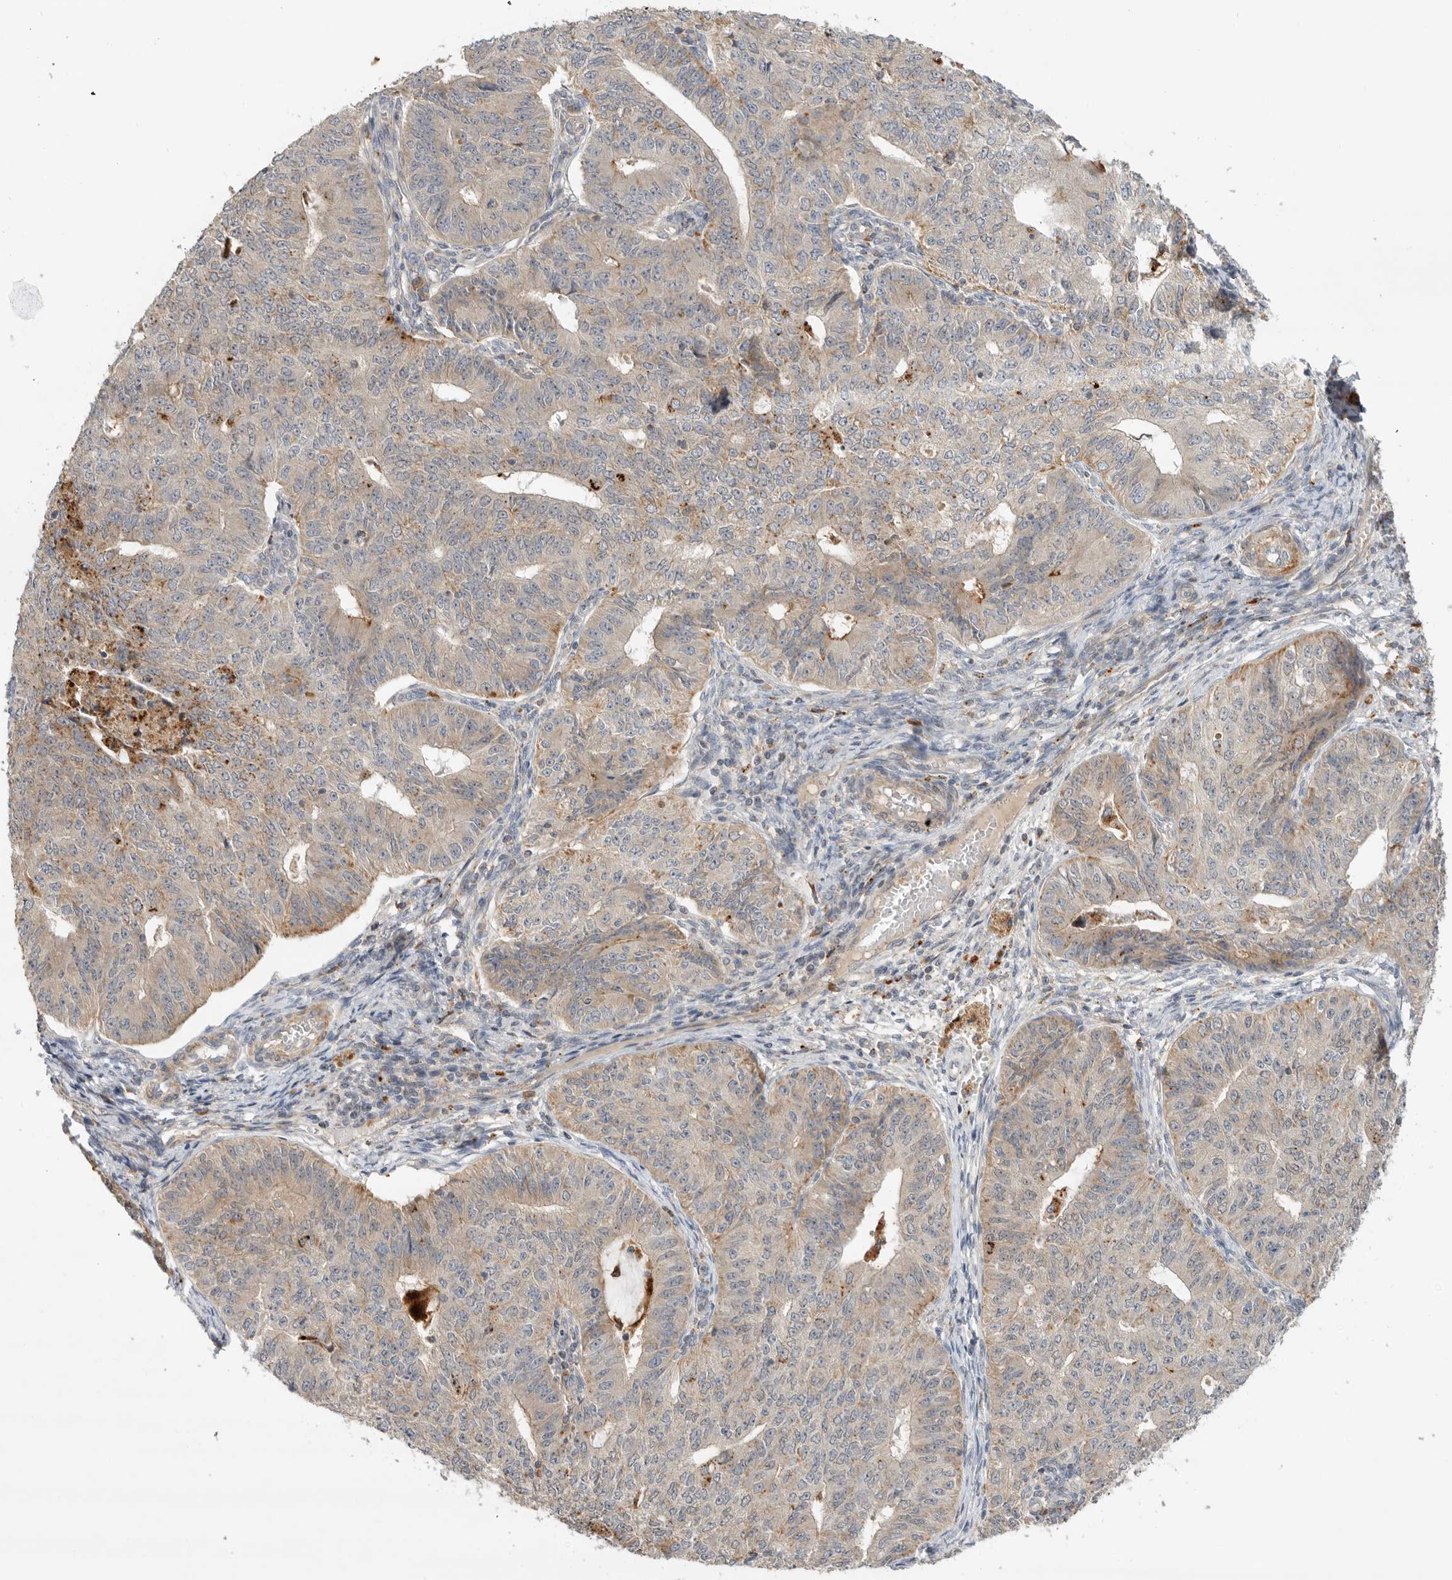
{"staining": {"intensity": "weak", "quantity": "<25%", "location": "cytoplasmic/membranous"}, "tissue": "endometrial cancer", "cell_type": "Tumor cells", "image_type": "cancer", "snomed": [{"axis": "morphology", "description": "Adenocarcinoma, NOS"}, {"axis": "topography", "description": "Endometrium"}], "caption": "An immunohistochemistry micrograph of adenocarcinoma (endometrial) is shown. There is no staining in tumor cells of adenocarcinoma (endometrial). The staining was performed using DAB (3,3'-diaminobenzidine) to visualize the protein expression in brown, while the nuclei were stained in blue with hematoxylin (Magnification: 20x).", "gene": "GNE", "patient": {"sex": "female", "age": 32}}